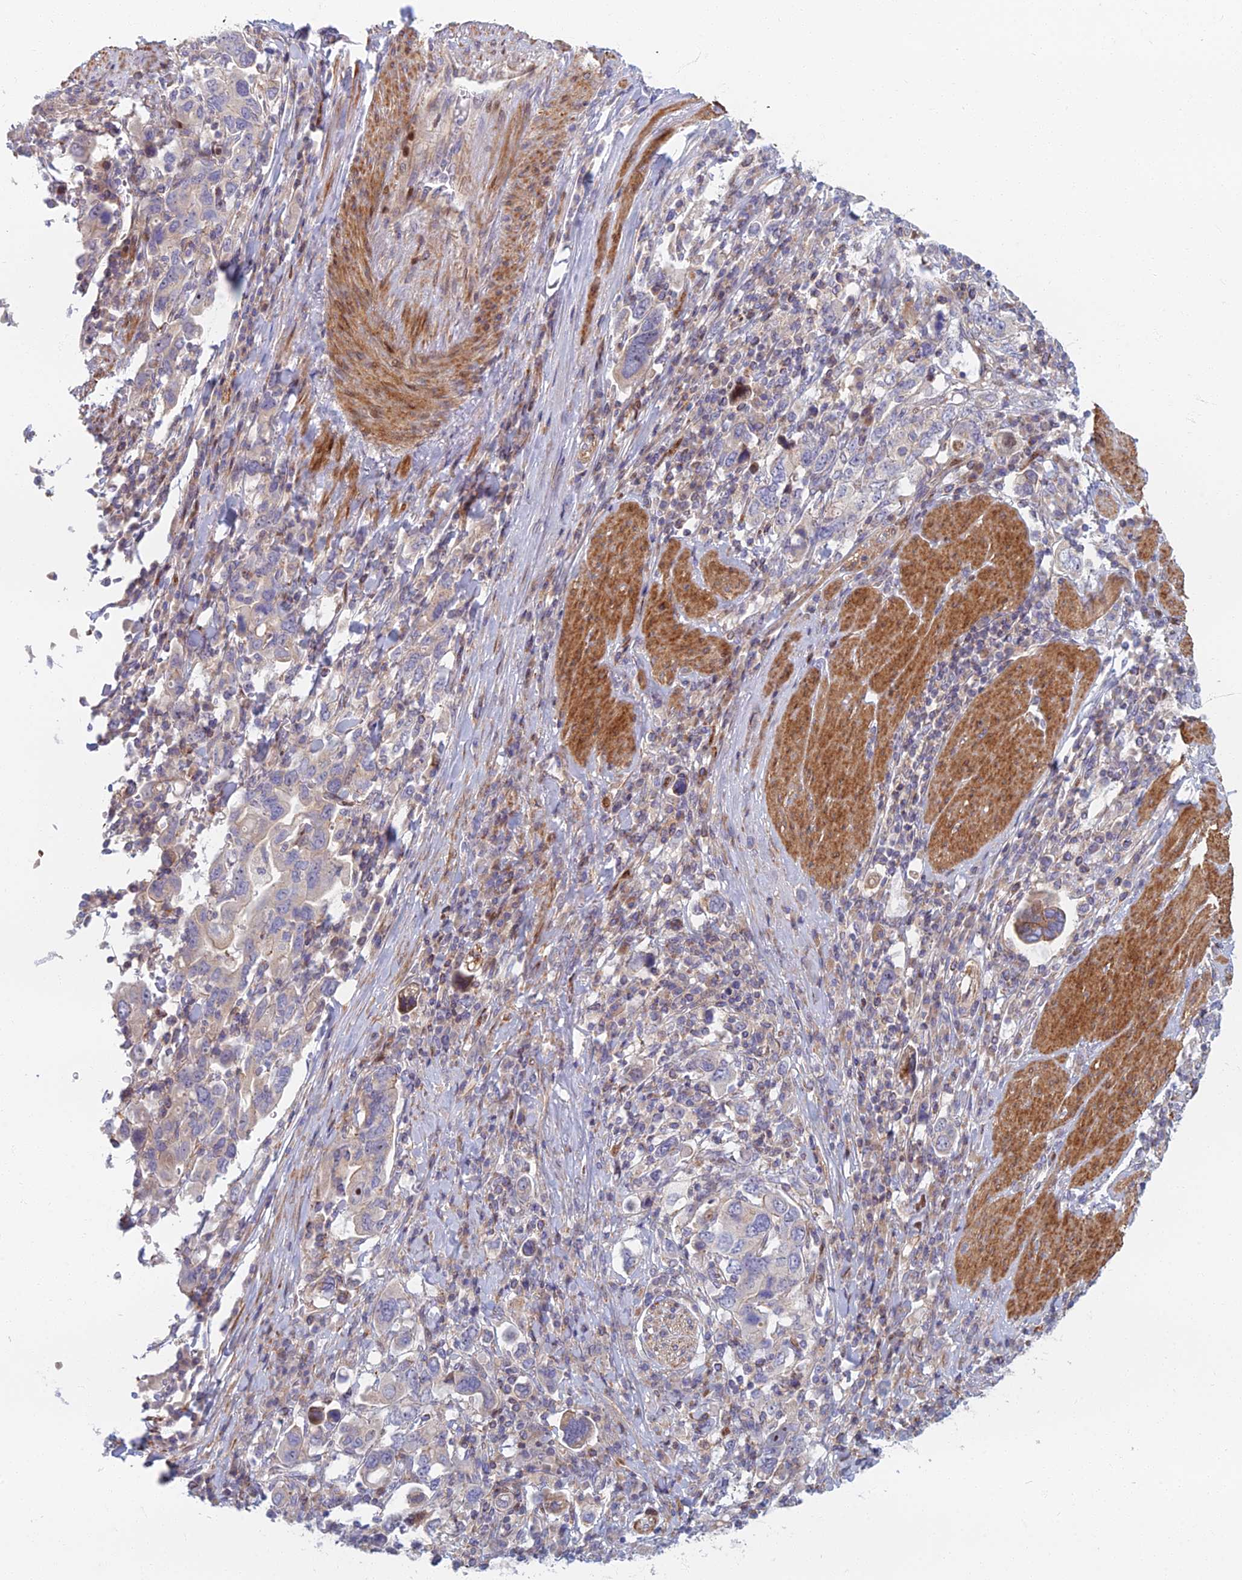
{"staining": {"intensity": "weak", "quantity": "<25%", "location": "cytoplasmic/membranous"}, "tissue": "stomach cancer", "cell_type": "Tumor cells", "image_type": "cancer", "snomed": [{"axis": "morphology", "description": "Adenocarcinoma, NOS"}, {"axis": "topography", "description": "Stomach, upper"}, {"axis": "topography", "description": "Stomach"}], "caption": "This is an immunohistochemistry (IHC) photomicrograph of human stomach adenocarcinoma. There is no positivity in tumor cells.", "gene": "C15orf40", "patient": {"sex": "male", "age": 62}}